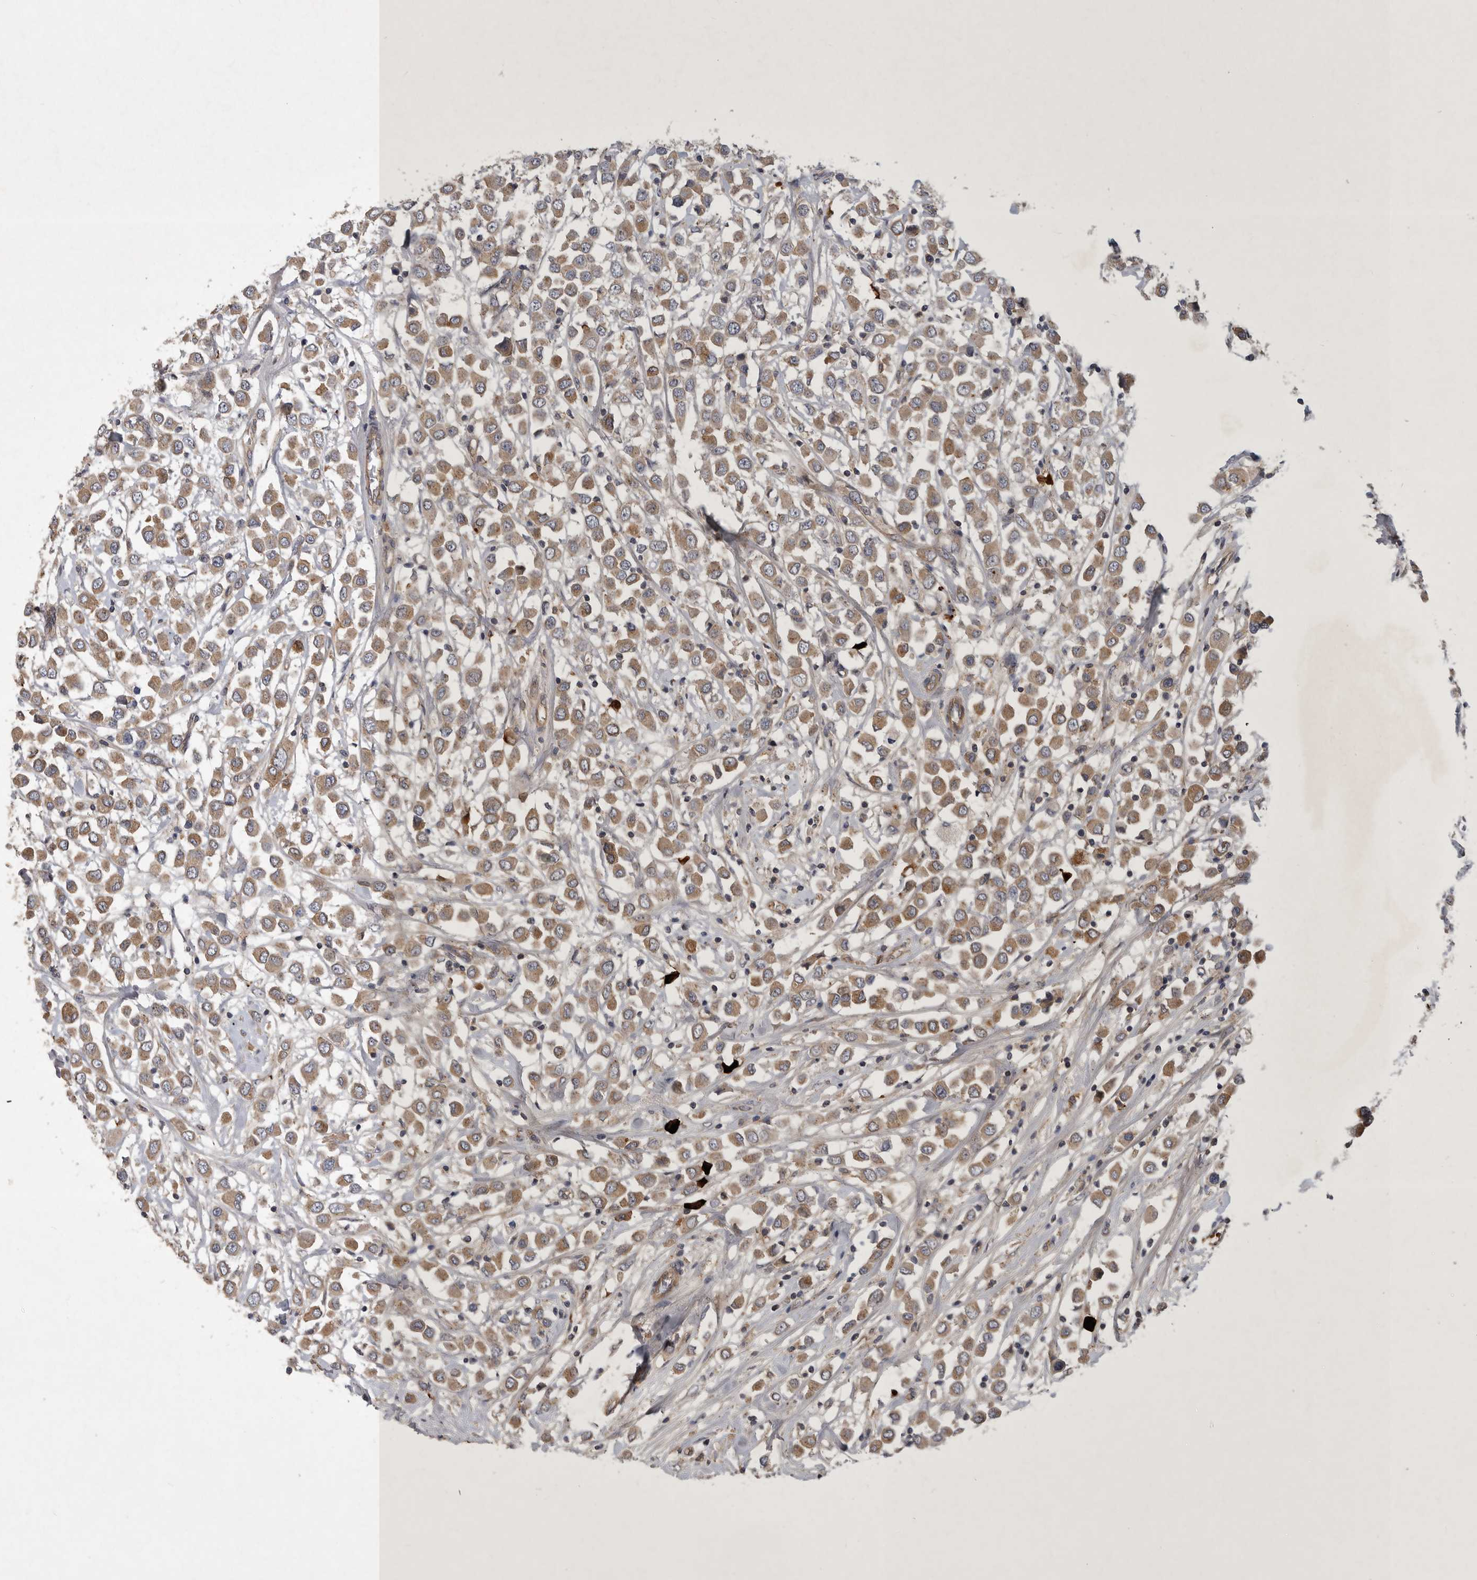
{"staining": {"intensity": "weak", "quantity": ">75%", "location": "cytoplasmic/membranous"}, "tissue": "breast cancer", "cell_type": "Tumor cells", "image_type": "cancer", "snomed": [{"axis": "morphology", "description": "Duct carcinoma"}, {"axis": "topography", "description": "Breast"}], "caption": "This photomicrograph exhibits IHC staining of infiltrating ductal carcinoma (breast), with low weak cytoplasmic/membranous expression in about >75% of tumor cells.", "gene": "MLPH", "patient": {"sex": "female", "age": 61}}